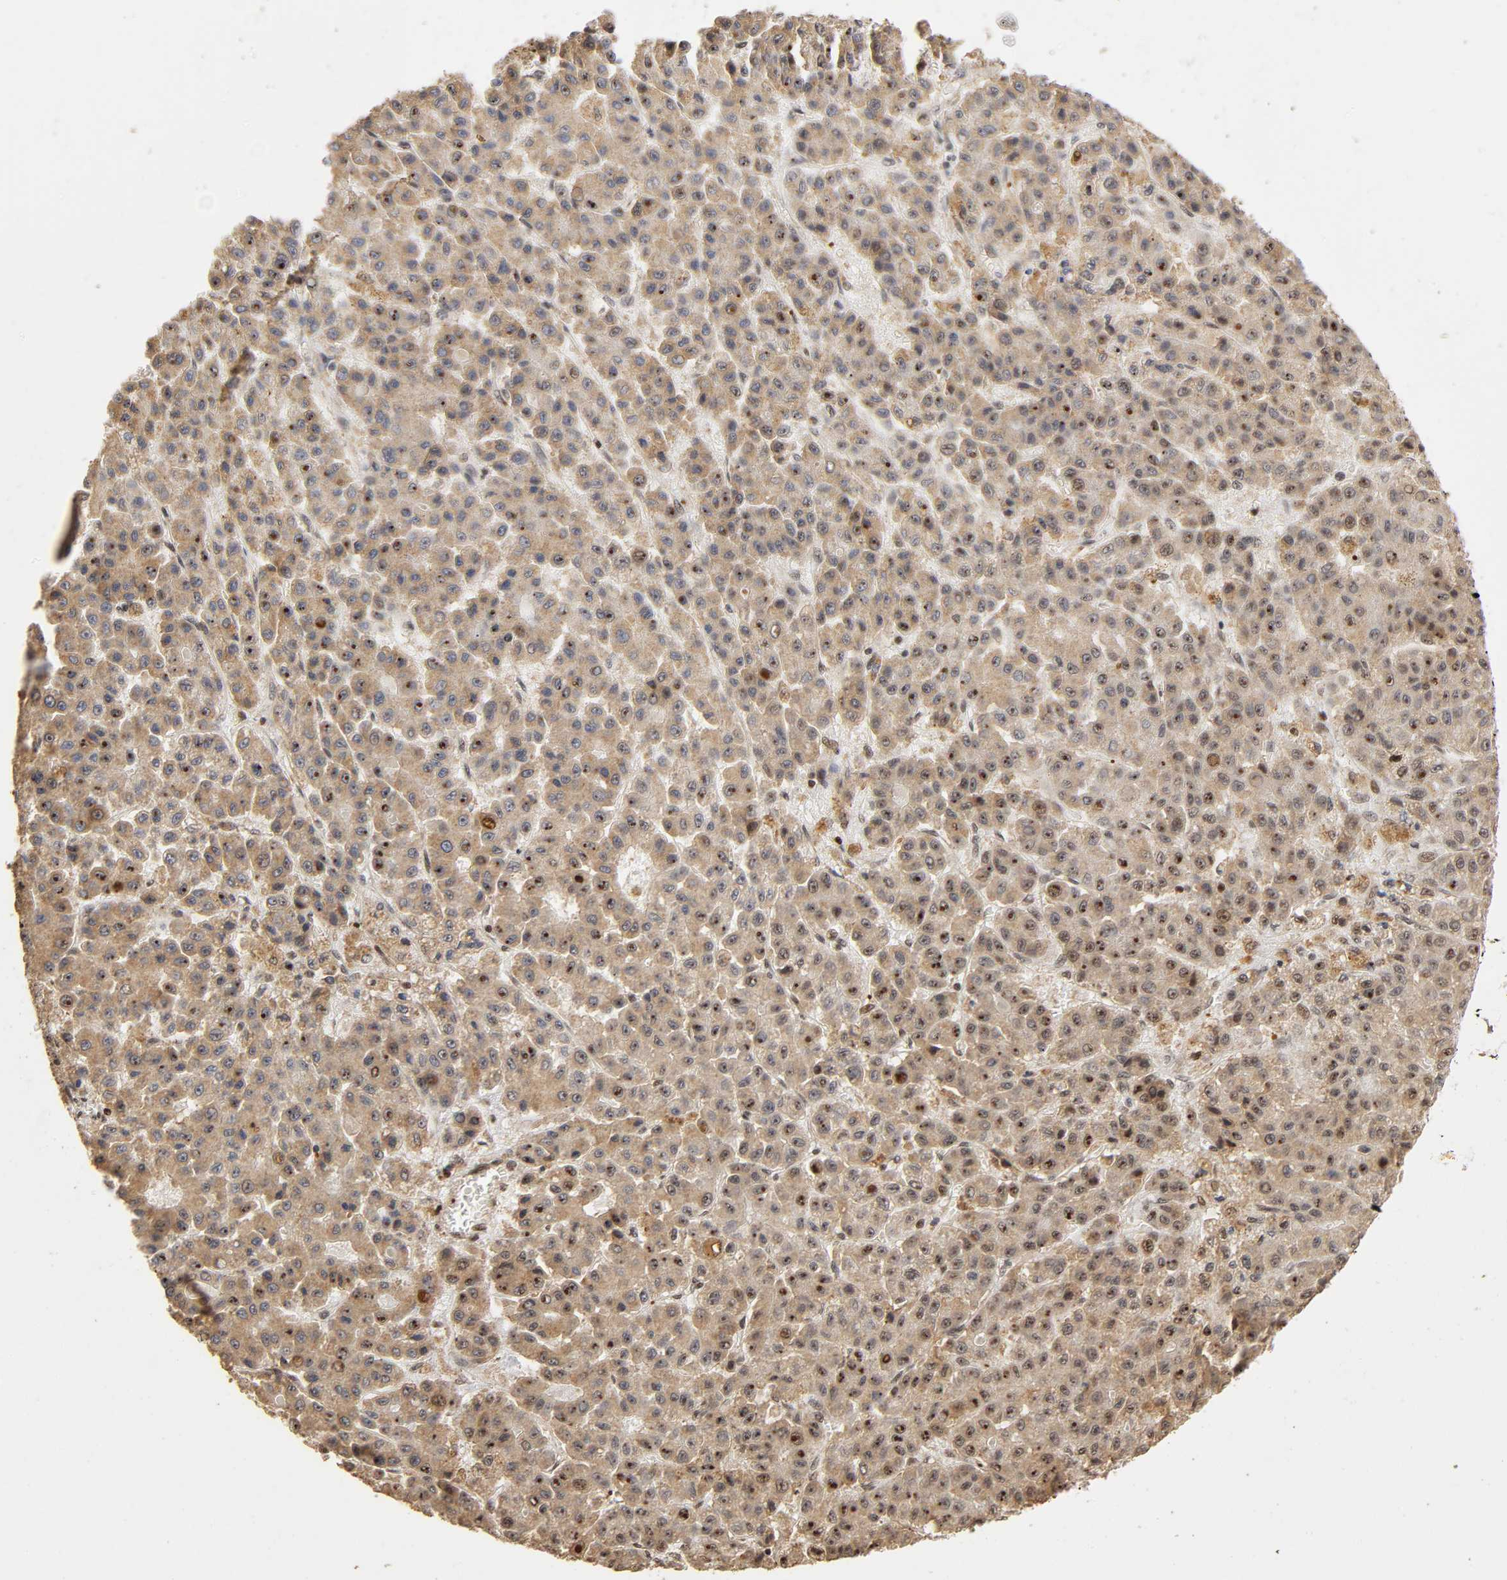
{"staining": {"intensity": "strong", "quantity": ">75%", "location": "cytoplasmic/membranous,nuclear"}, "tissue": "liver cancer", "cell_type": "Tumor cells", "image_type": "cancer", "snomed": [{"axis": "morphology", "description": "Carcinoma, Hepatocellular, NOS"}, {"axis": "topography", "description": "Liver"}], "caption": "Immunohistochemistry (IHC) micrograph of human liver cancer stained for a protein (brown), which displays high levels of strong cytoplasmic/membranous and nuclear staining in approximately >75% of tumor cells.", "gene": "RNF122", "patient": {"sex": "male", "age": 70}}